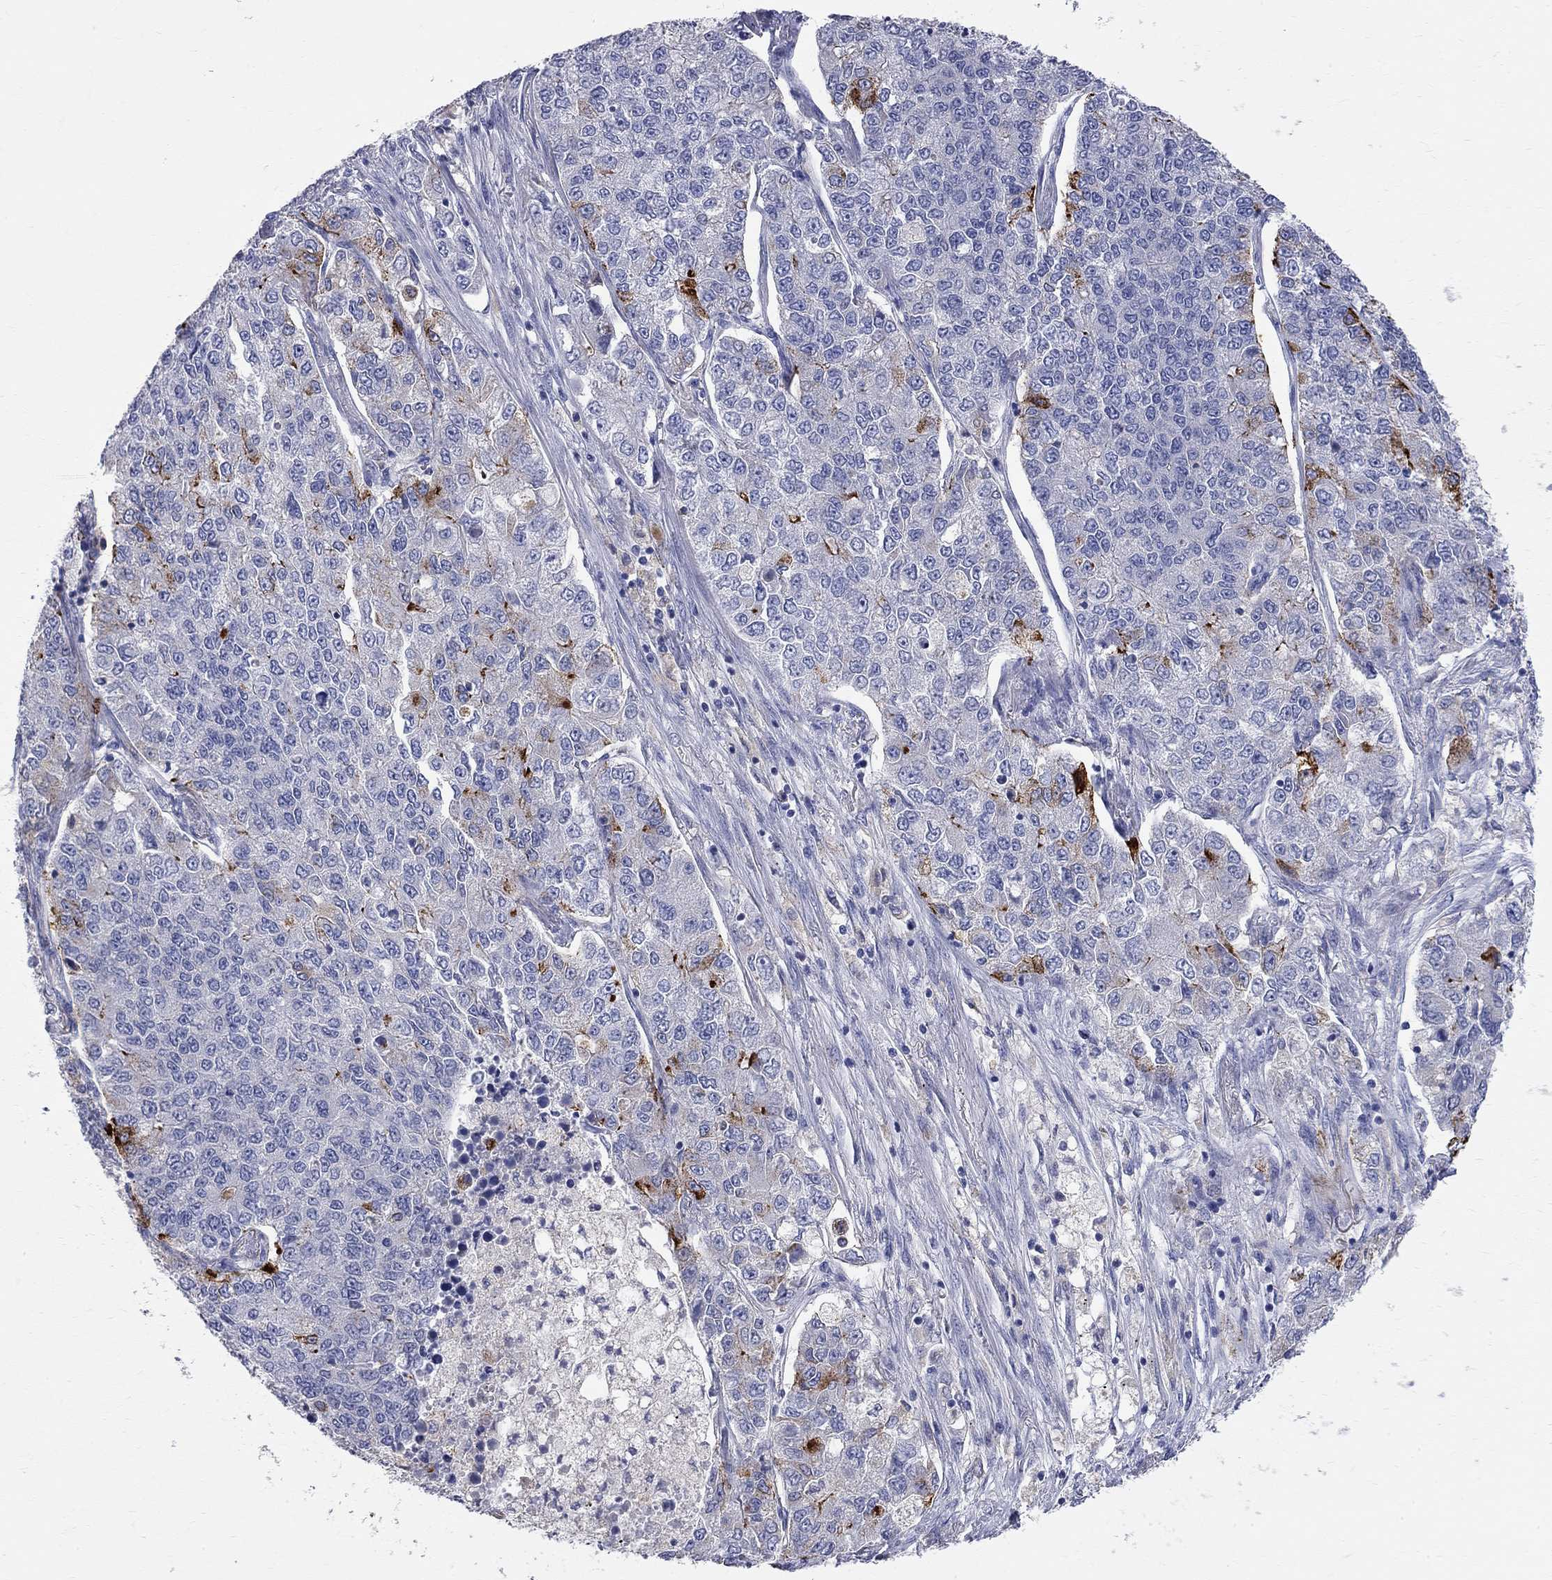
{"staining": {"intensity": "strong", "quantity": "<25%", "location": "cytoplasmic/membranous"}, "tissue": "lung cancer", "cell_type": "Tumor cells", "image_type": "cancer", "snomed": [{"axis": "morphology", "description": "Adenocarcinoma, NOS"}, {"axis": "topography", "description": "Lung"}], "caption": "Immunohistochemistry (DAB (3,3'-diaminobenzidine)) staining of adenocarcinoma (lung) exhibits strong cytoplasmic/membranous protein expression in about <25% of tumor cells. The staining was performed using DAB, with brown indicating positive protein expression. Nuclei are stained blue with hematoxylin.", "gene": "ACSL1", "patient": {"sex": "male", "age": 49}}